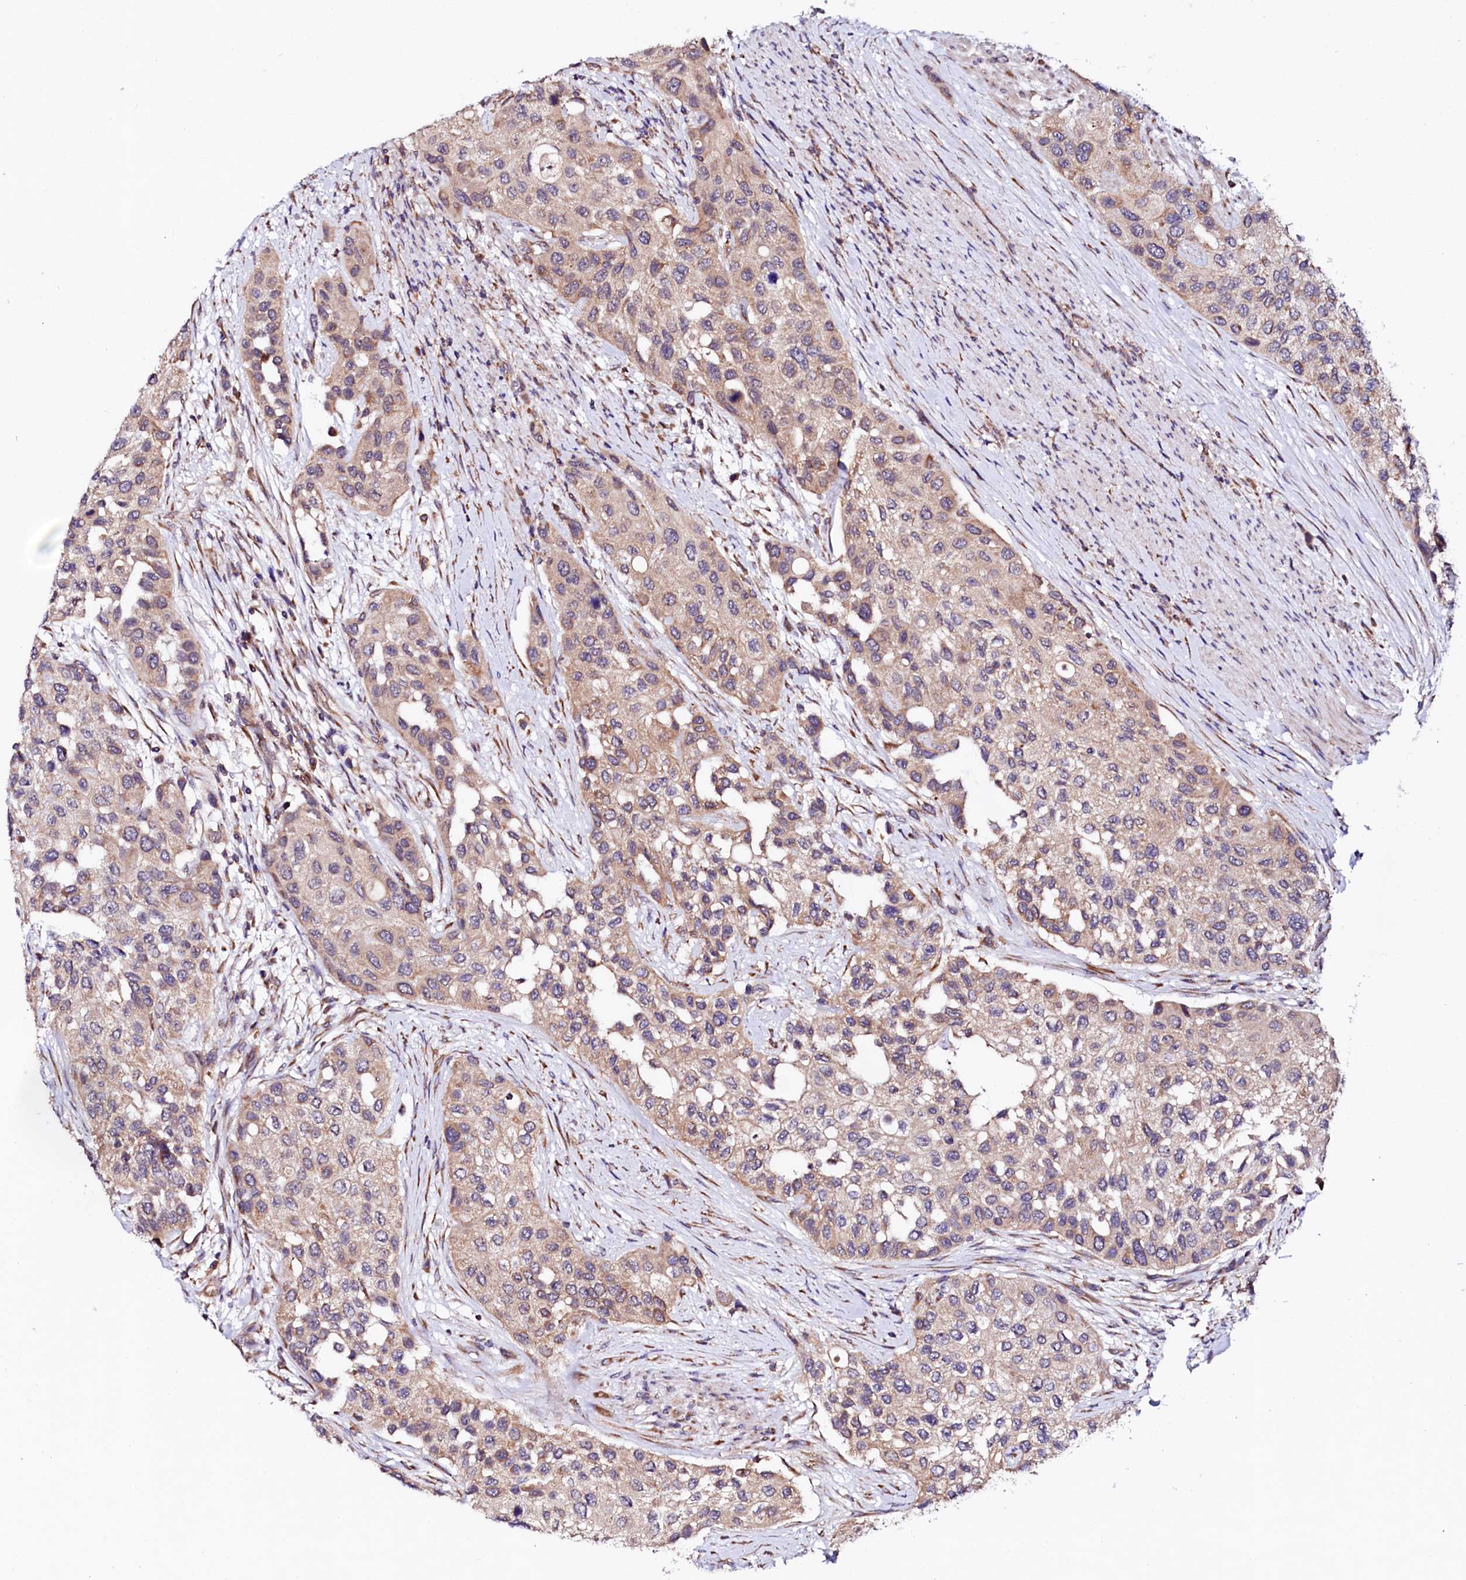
{"staining": {"intensity": "weak", "quantity": ">75%", "location": "cytoplasmic/membranous"}, "tissue": "urothelial cancer", "cell_type": "Tumor cells", "image_type": "cancer", "snomed": [{"axis": "morphology", "description": "Normal tissue, NOS"}, {"axis": "morphology", "description": "Urothelial carcinoma, High grade"}, {"axis": "topography", "description": "Vascular tissue"}, {"axis": "topography", "description": "Urinary bladder"}], "caption": "The photomicrograph shows staining of high-grade urothelial carcinoma, revealing weak cytoplasmic/membranous protein positivity (brown color) within tumor cells.", "gene": "UBE3C", "patient": {"sex": "female", "age": 56}}